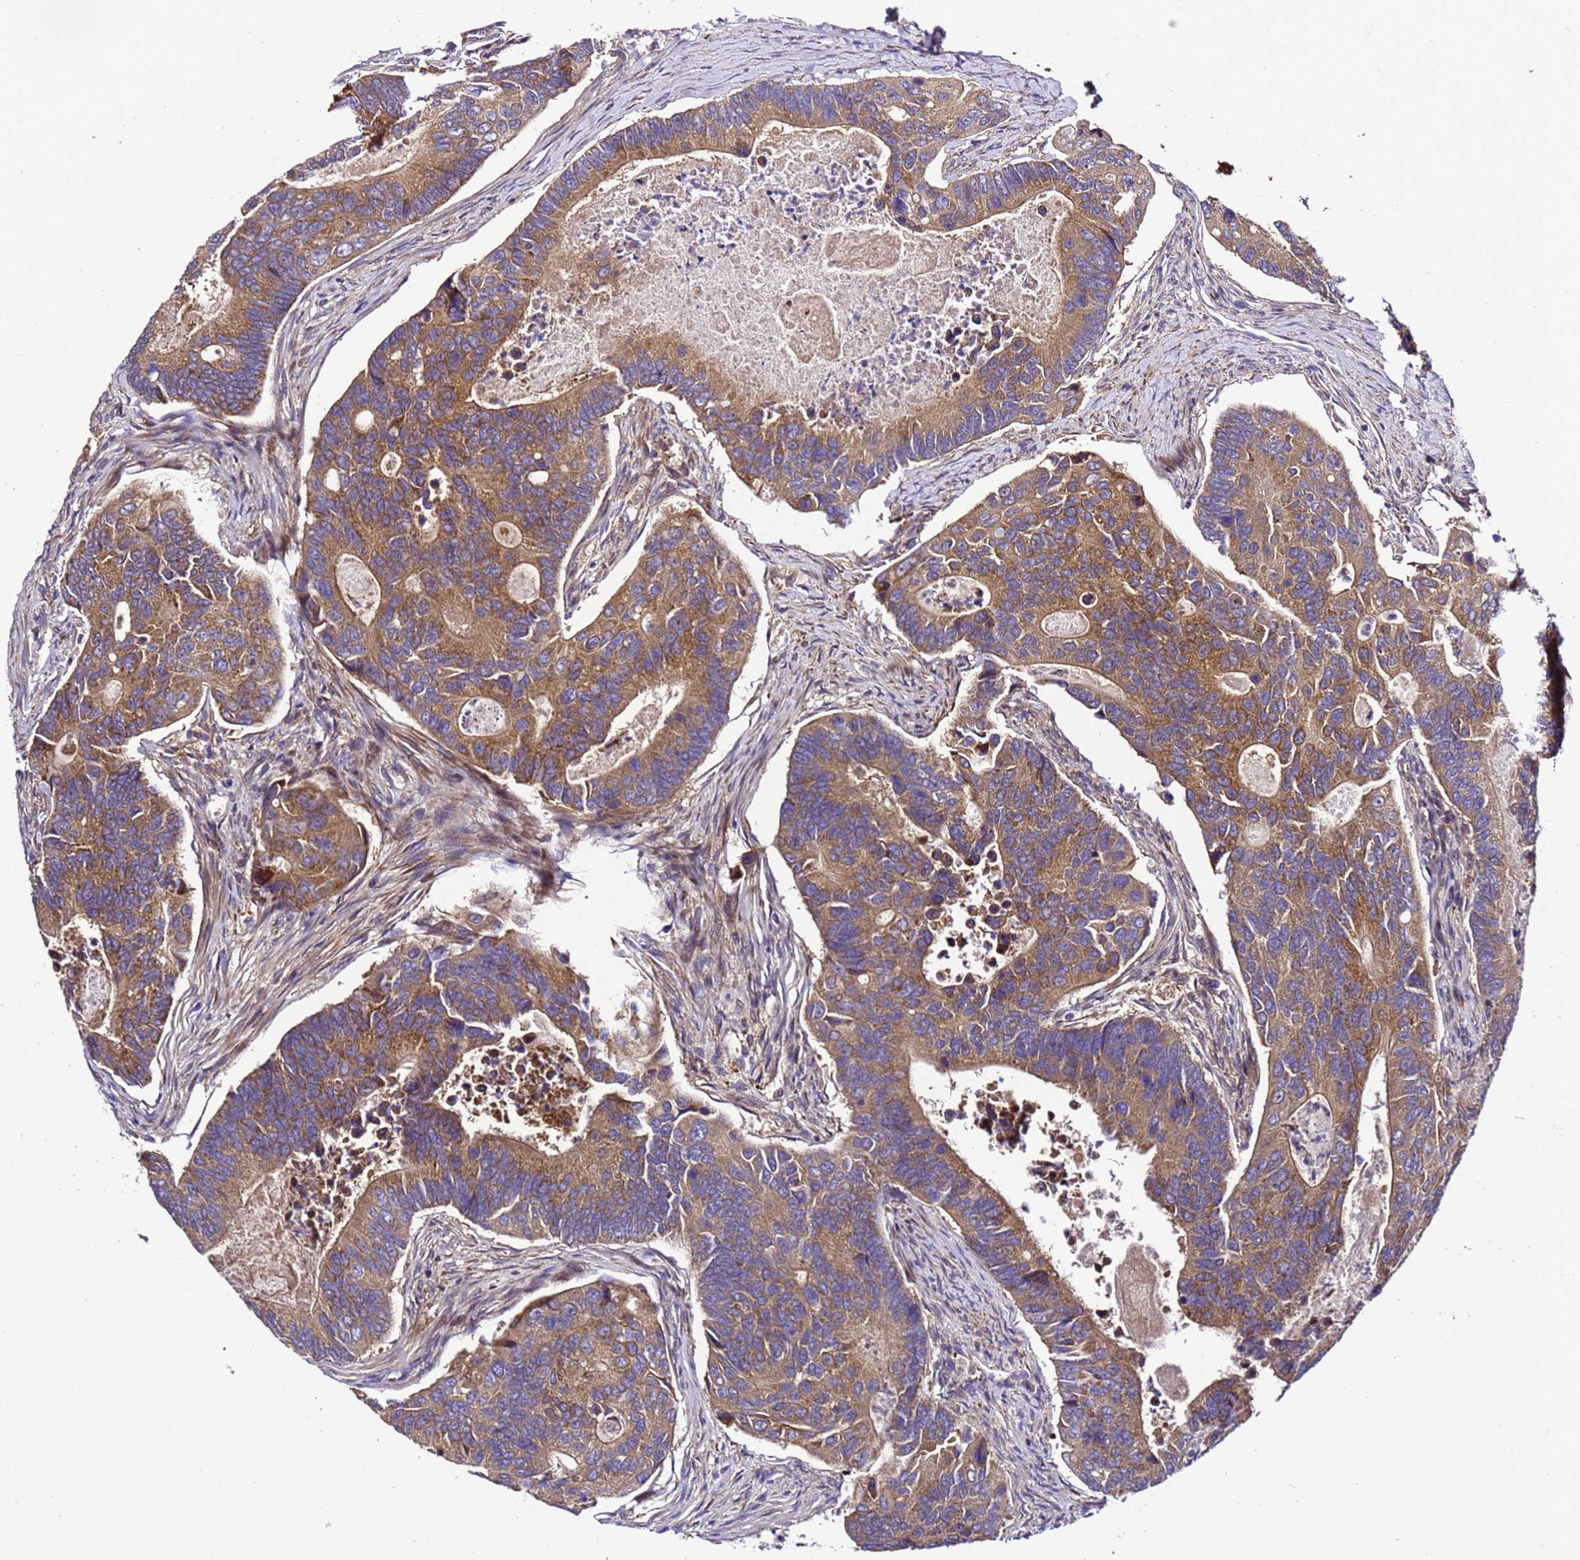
{"staining": {"intensity": "moderate", "quantity": ">75%", "location": "cytoplasmic/membranous"}, "tissue": "colorectal cancer", "cell_type": "Tumor cells", "image_type": "cancer", "snomed": [{"axis": "morphology", "description": "Adenocarcinoma, NOS"}, {"axis": "topography", "description": "Colon"}], "caption": "About >75% of tumor cells in human colorectal cancer exhibit moderate cytoplasmic/membranous protein staining as visualized by brown immunohistochemical staining.", "gene": "ZNF417", "patient": {"sex": "female", "age": 67}}